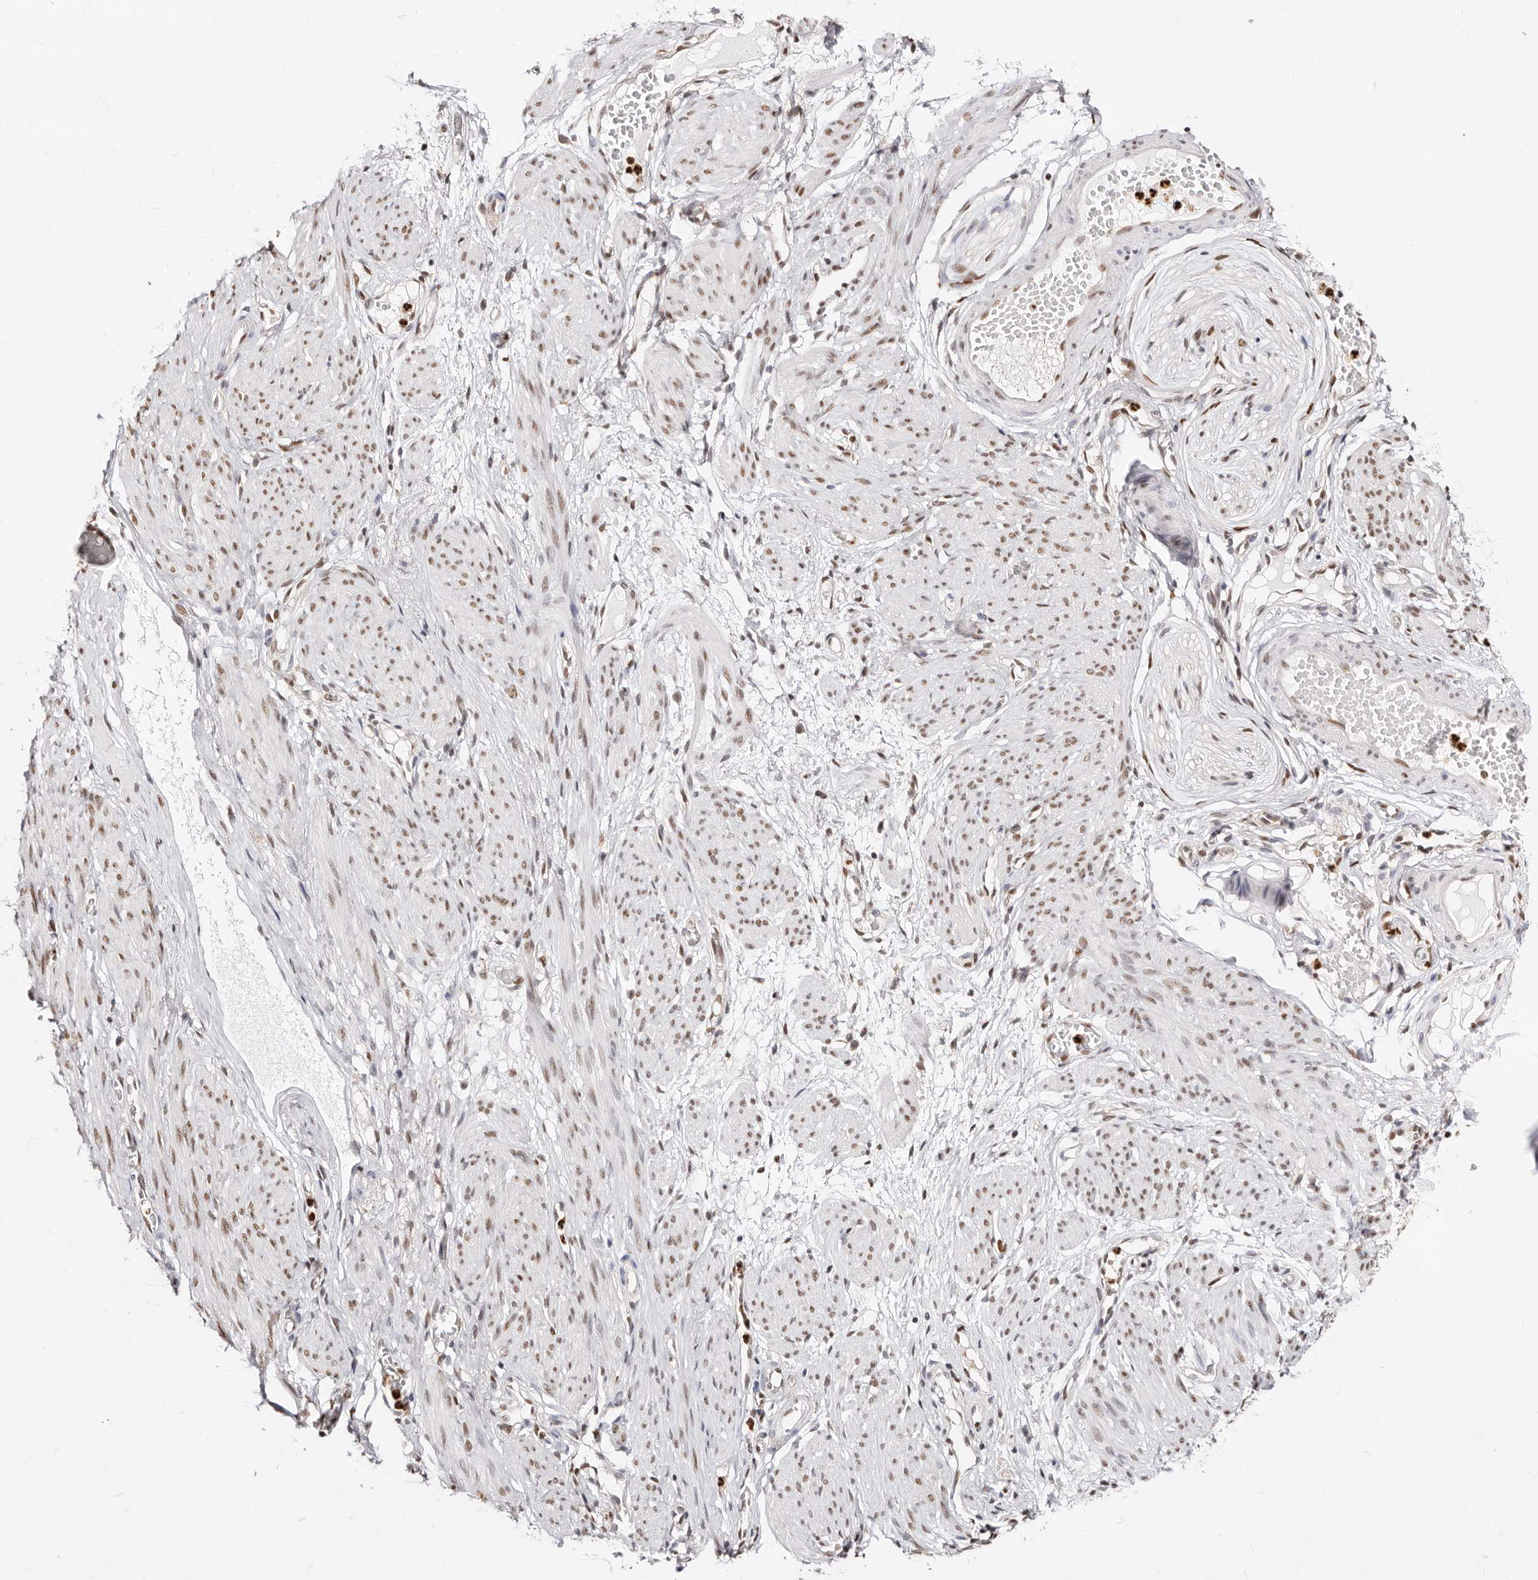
{"staining": {"intensity": "moderate", "quantity": ">75%", "location": "nuclear"}, "tissue": "adipose tissue", "cell_type": "Adipocytes", "image_type": "normal", "snomed": [{"axis": "morphology", "description": "Normal tissue, NOS"}, {"axis": "topography", "description": "Smooth muscle"}, {"axis": "topography", "description": "Peripheral nerve tissue"}], "caption": "Immunohistochemical staining of benign human adipose tissue displays medium levels of moderate nuclear staining in about >75% of adipocytes.", "gene": "TKT", "patient": {"sex": "female", "age": 39}}